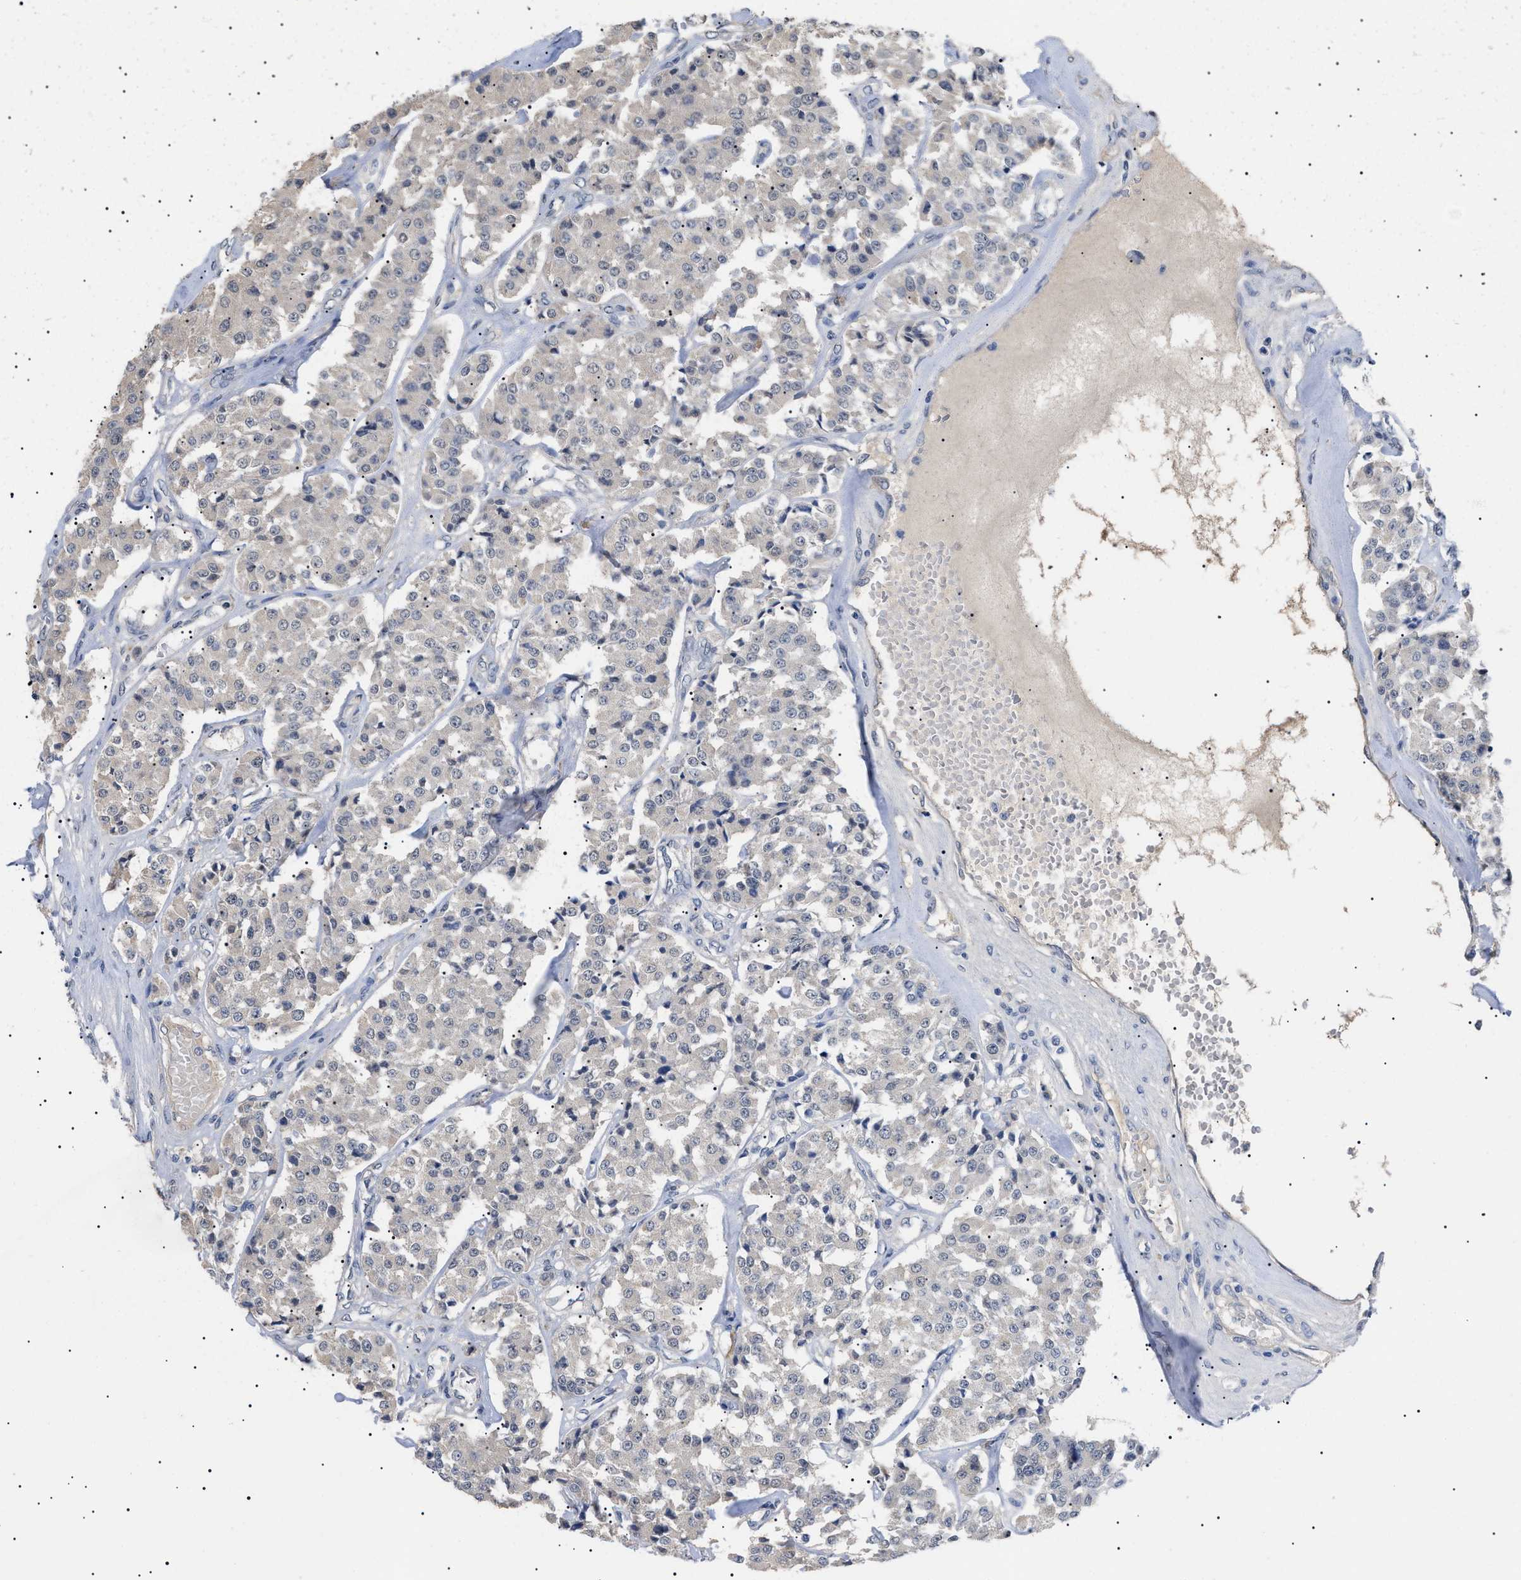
{"staining": {"intensity": "weak", "quantity": ">75%", "location": "cytoplasmic/membranous"}, "tissue": "carcinoid", "cell_type": "Tumor cells", "image_type": "cancer", "snomed": [{"axis": "morphology", "description": "Carcinoid, malignant, NOS"}, {"axis": "topography", "description": "Pancreas"}], "caption": "Protein staining of carcinoid tissue demonstrates weak cytoplasmic/membranous expression in approximately >75% of tumor cells.", "gene": "PRRT2", "patient": {"sex": "male", "age": 41}}